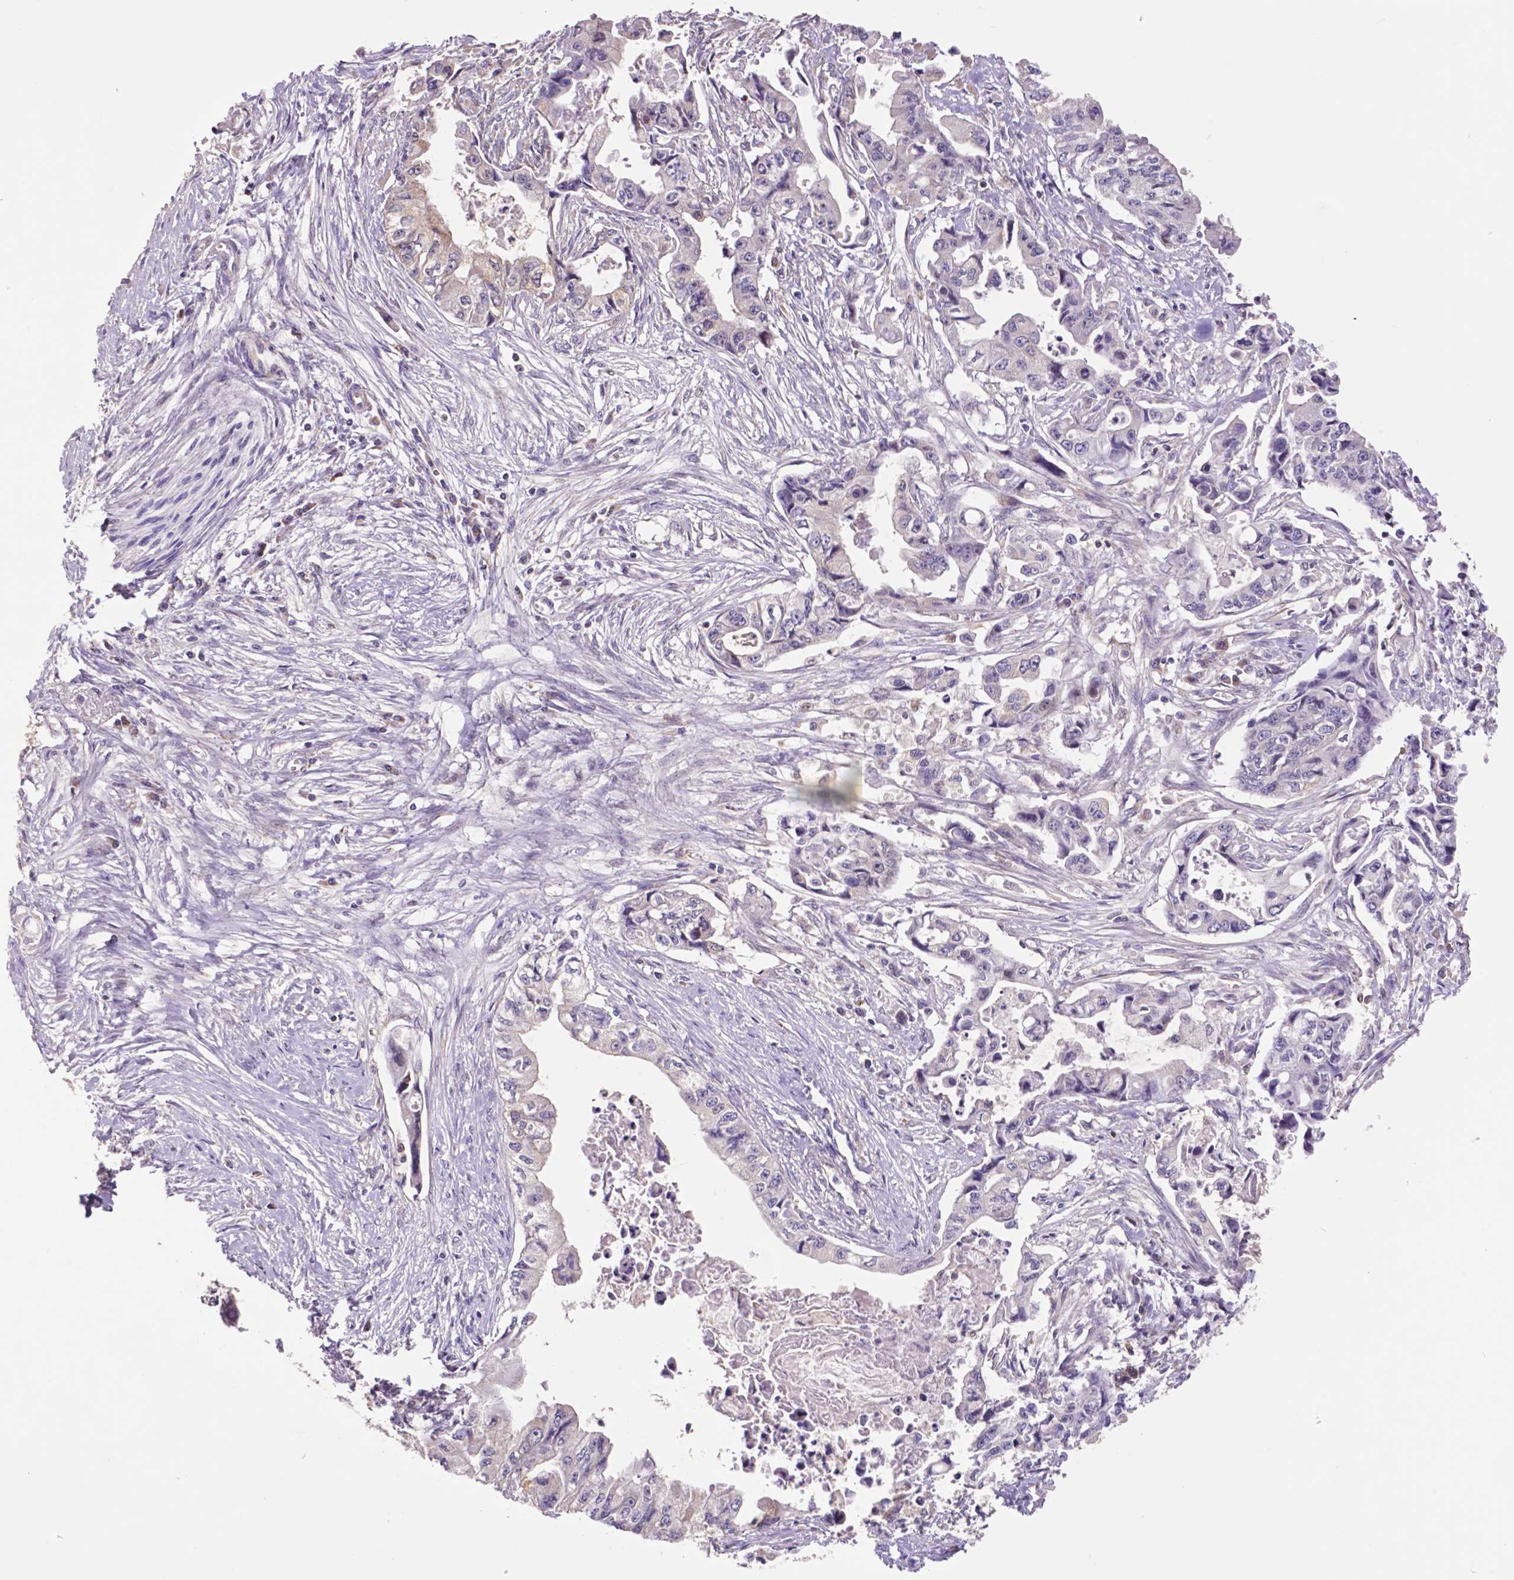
{"staining": {"intensity": "negative", "quantity": "none", "location": "none"}, "tissue": "pancreatic cancer", "cell_type": "Tumor cells", "image_type": "cancer", "snomed": [{"axis": "morphology", "description": "Adenocarcinoma, NOS"}, {"axis": "topography", "description": "Pancreas"}], "caption": "Human pancreatic cancer stained for a protein using IHC shows no positivity in tumor cells.", "gene": "MCL1", "patient": {"sex": "male", "age": 66}}